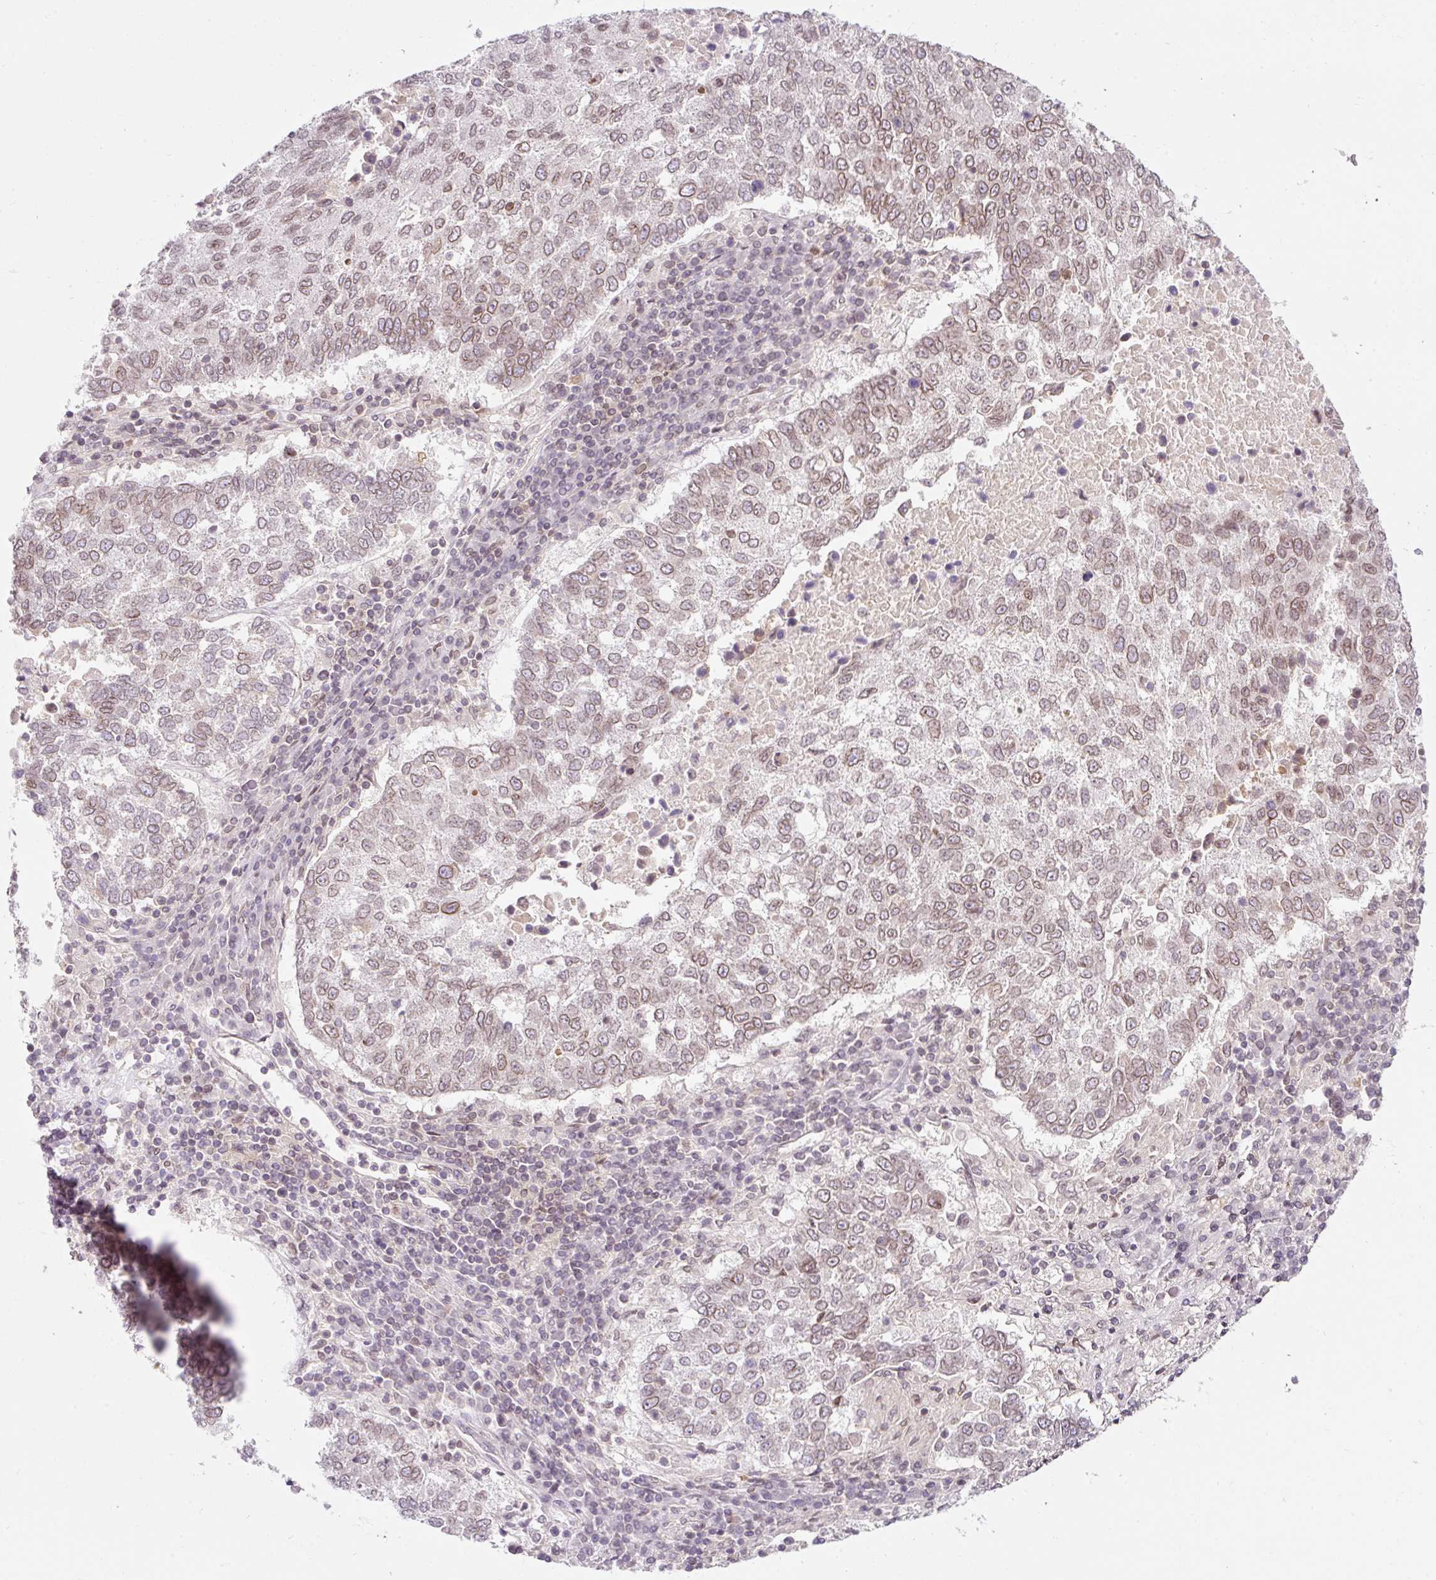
{"staining": {"intensity": "weak", "quantity": ">75%", "location": "cytoplasmic/membranous,nuclear"}, "tissue": "lung cancer", "cell_type": "Tumor cells", "image_type": "cancer", "snomed": [{"axis": "morphology", "description": "Squamous cell carcinoma, NOS"}, {"axis": "topography", "description": "Lung"}], "caption": "The histopathology image shows staining of lung squamous cell carcinoma, revealing weak cytoplasmic/membranous and nuclear protein staining (brown color) within tumor cells. Nuclei are stained in blue.", "gene": "ZNF610", "patient": {"sex": "male", "age": 73}}